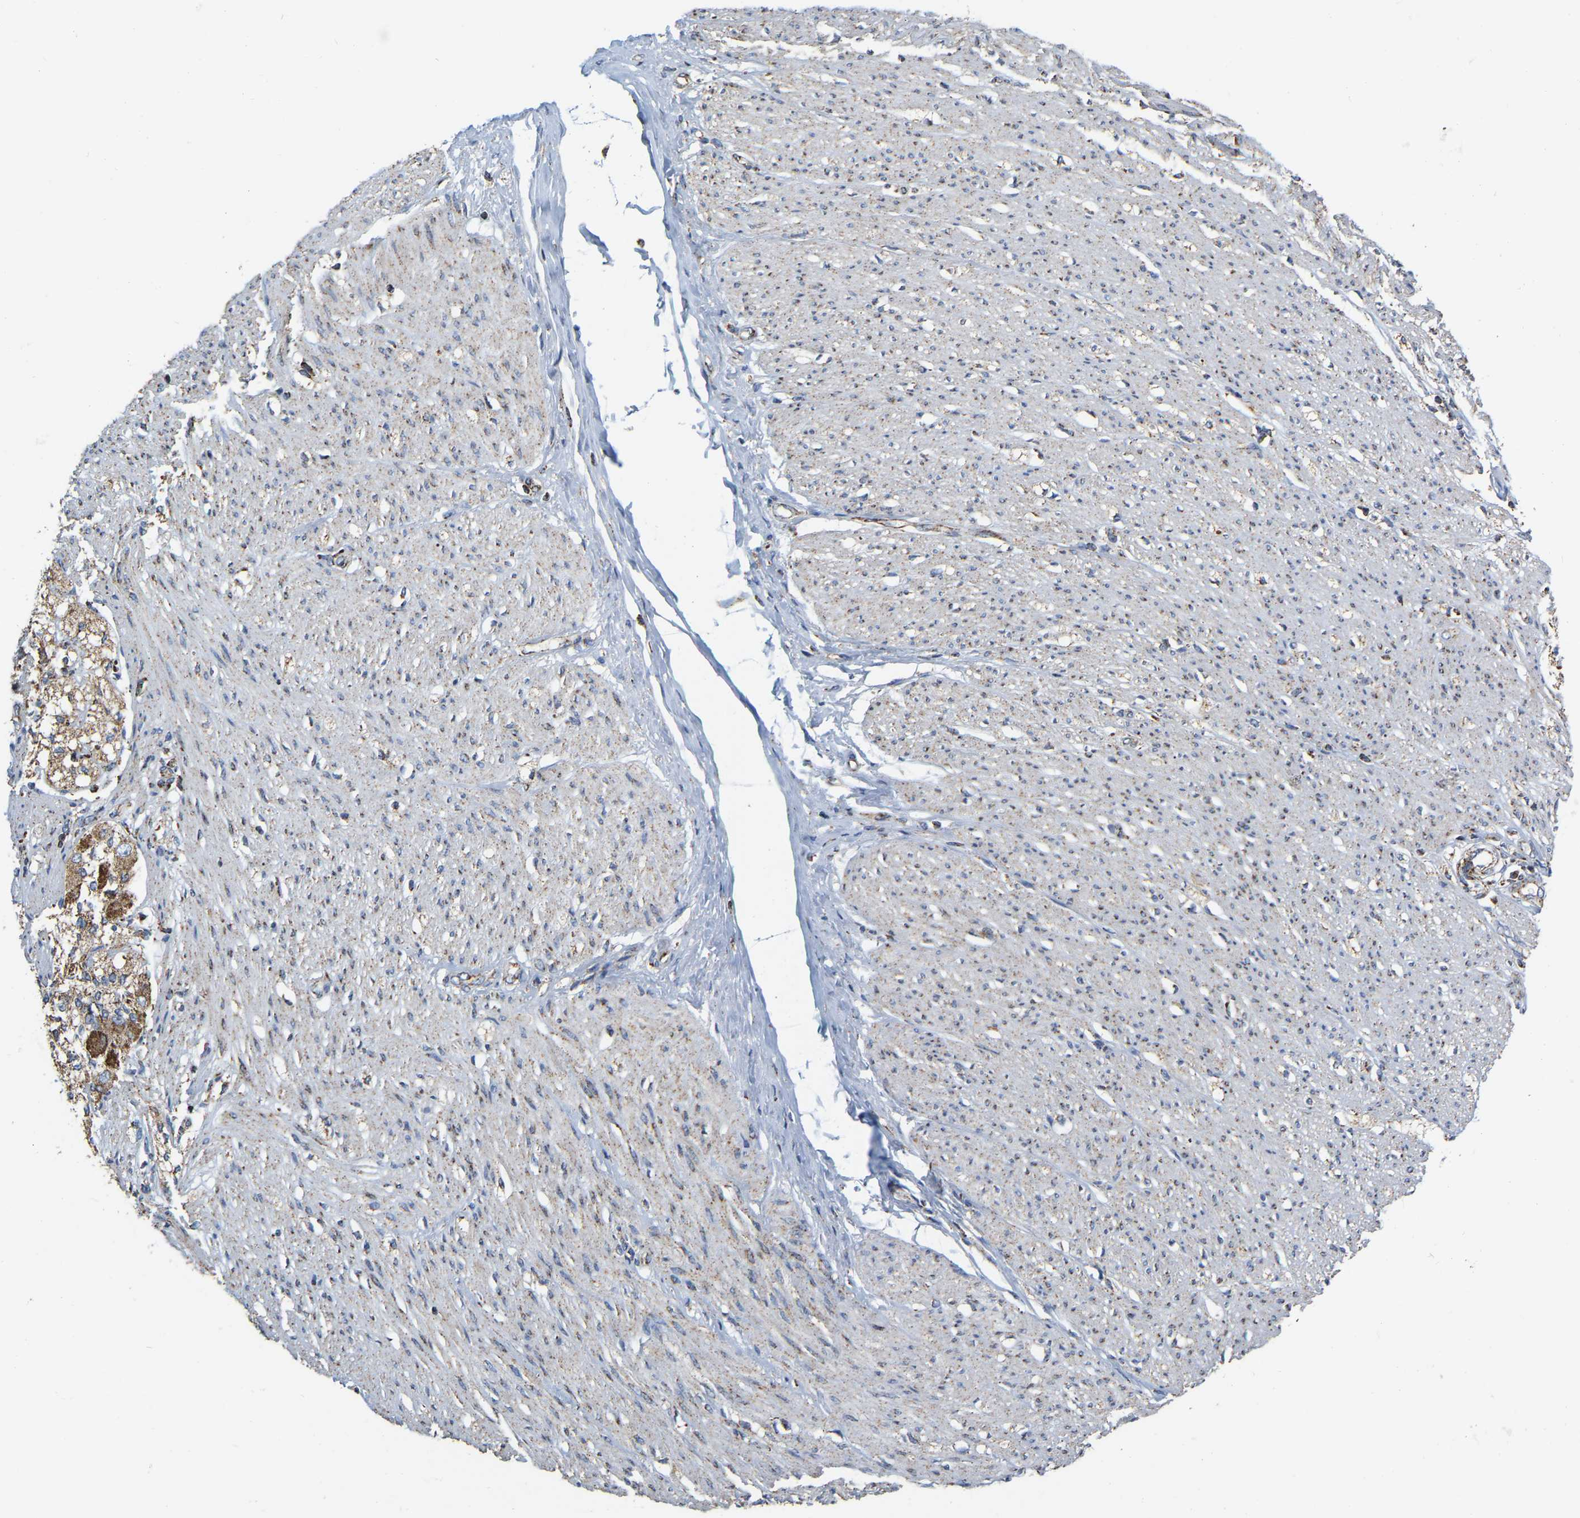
{"staining": {"intensity": "weak", "quantity": ">75%", "location": "cytoplasmic/membranous"}, "tissue": "soft tissue", "cell_type": "Fibroblasts", "image_type": "normal", "snomed": [{"axis": "morphology", "description": "Normal tissue, NOS"}, {"axis": "morphology", "description": "Adenocarcinoma, NOS"}, {"axis": "topography", "description": "Colon"}, {"axis": "topography", "description": "Peripheral nerve tissue"}], "caption": "Immunohistochemistry (DAB) staining of normal soft tissue reveals weak cytoplasmic/membranous protein staining in about >75% of fibroblasts.", "gene": "CBLB", "patient": {"sex": "male", "age": 14}}